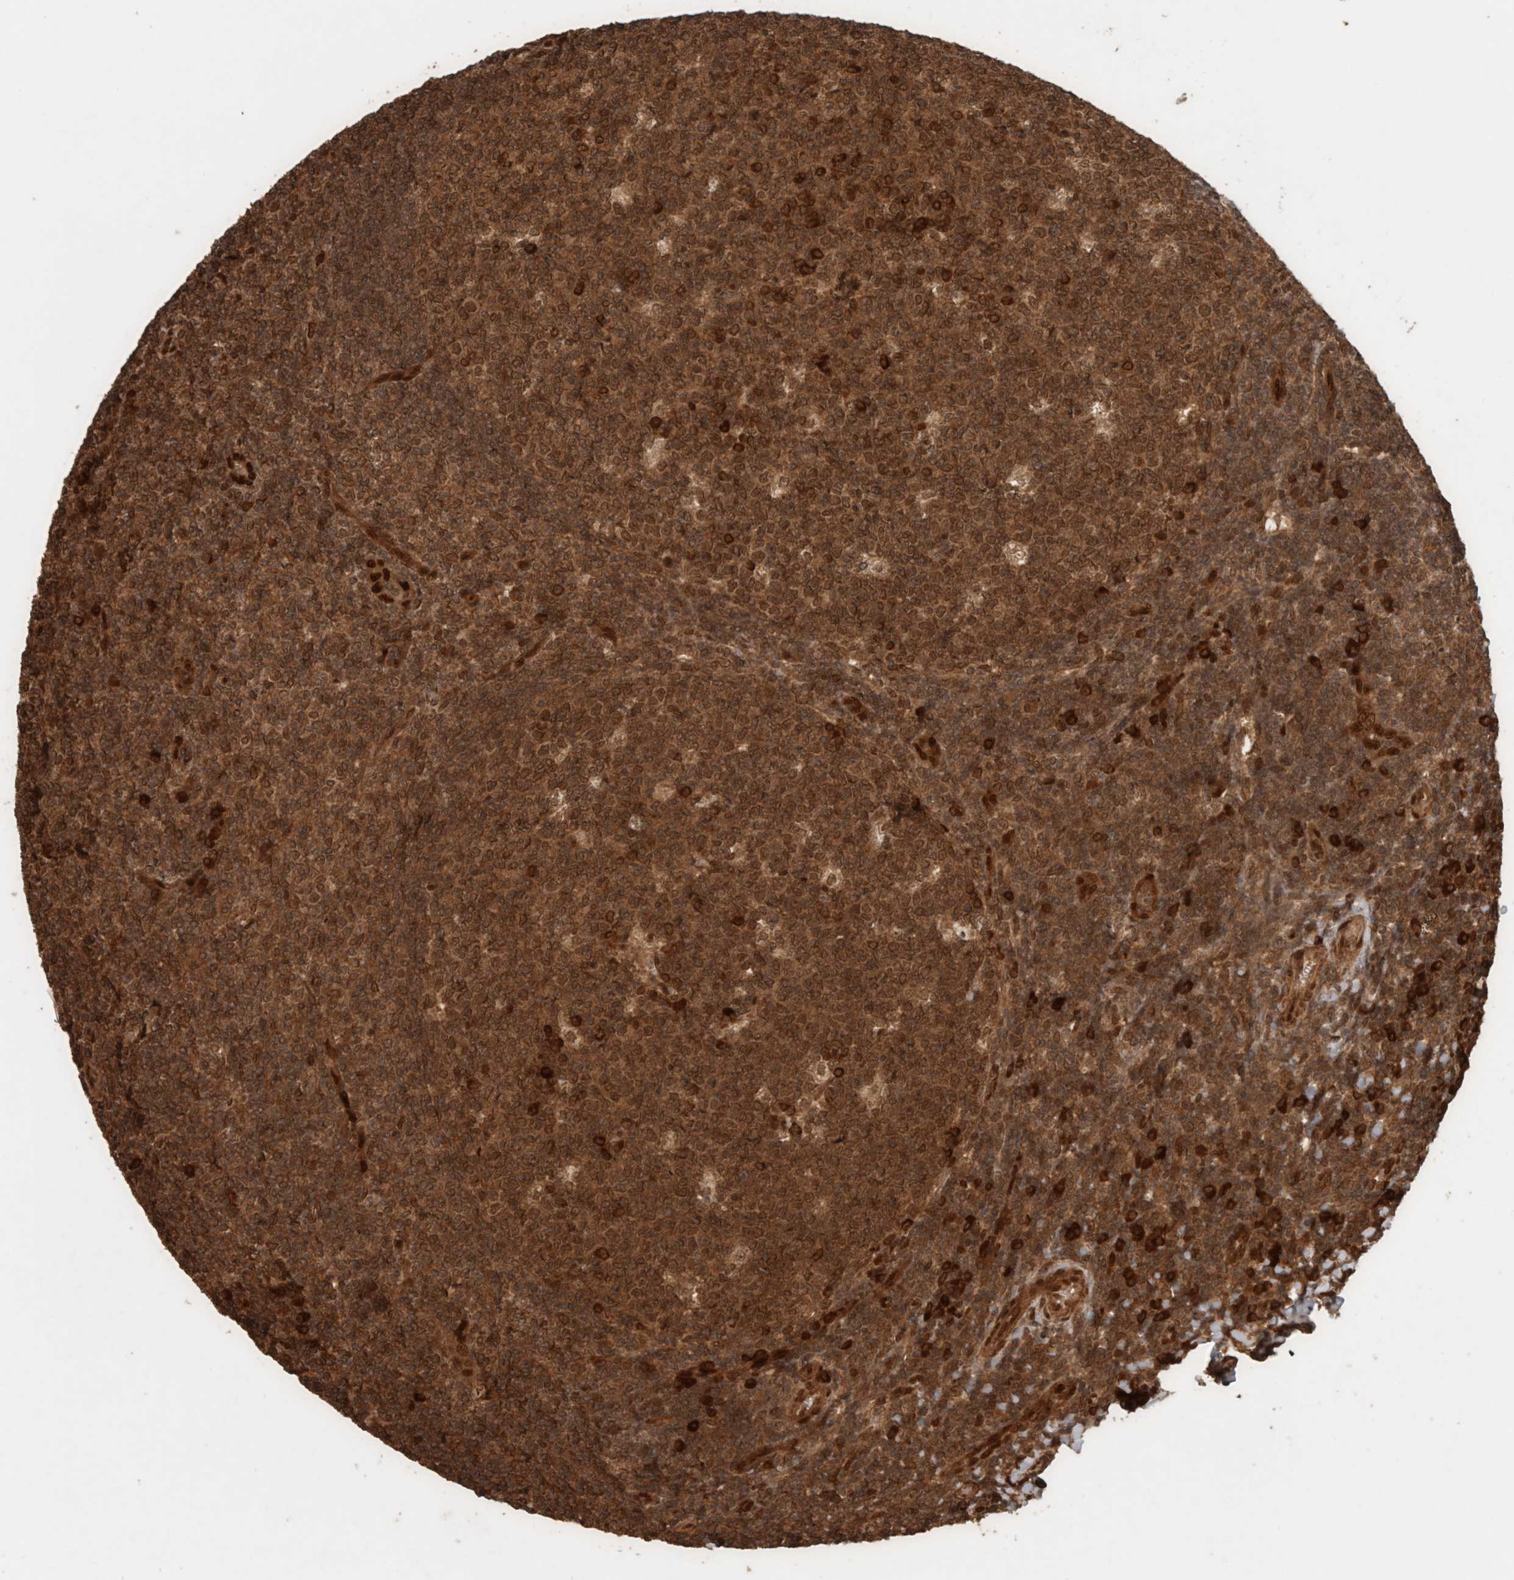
{"staining": {"intensity": "moderate", "quantity": ">75%", "location": "cytoplasmic/membranous,nuclear"}, "tissue": "tonsil", "cell_type": "Germinal center cells", "image_type": "normal", "snomed": [{"axis": "morphology", "description": "Normal tissue, NOS"}, {"axis": "topography", "description": "Tonsil"}], "caption": "A brown stain highlights moderate cytoplasmic/membranous,nuclear expression of a protein in germinal center cells of benign human tonsil. The protein of interest is shown in brown color, while the nuclei are stained blue.", "gene": "CNTROB", "patient": {"sex": "female", "age": 19}}